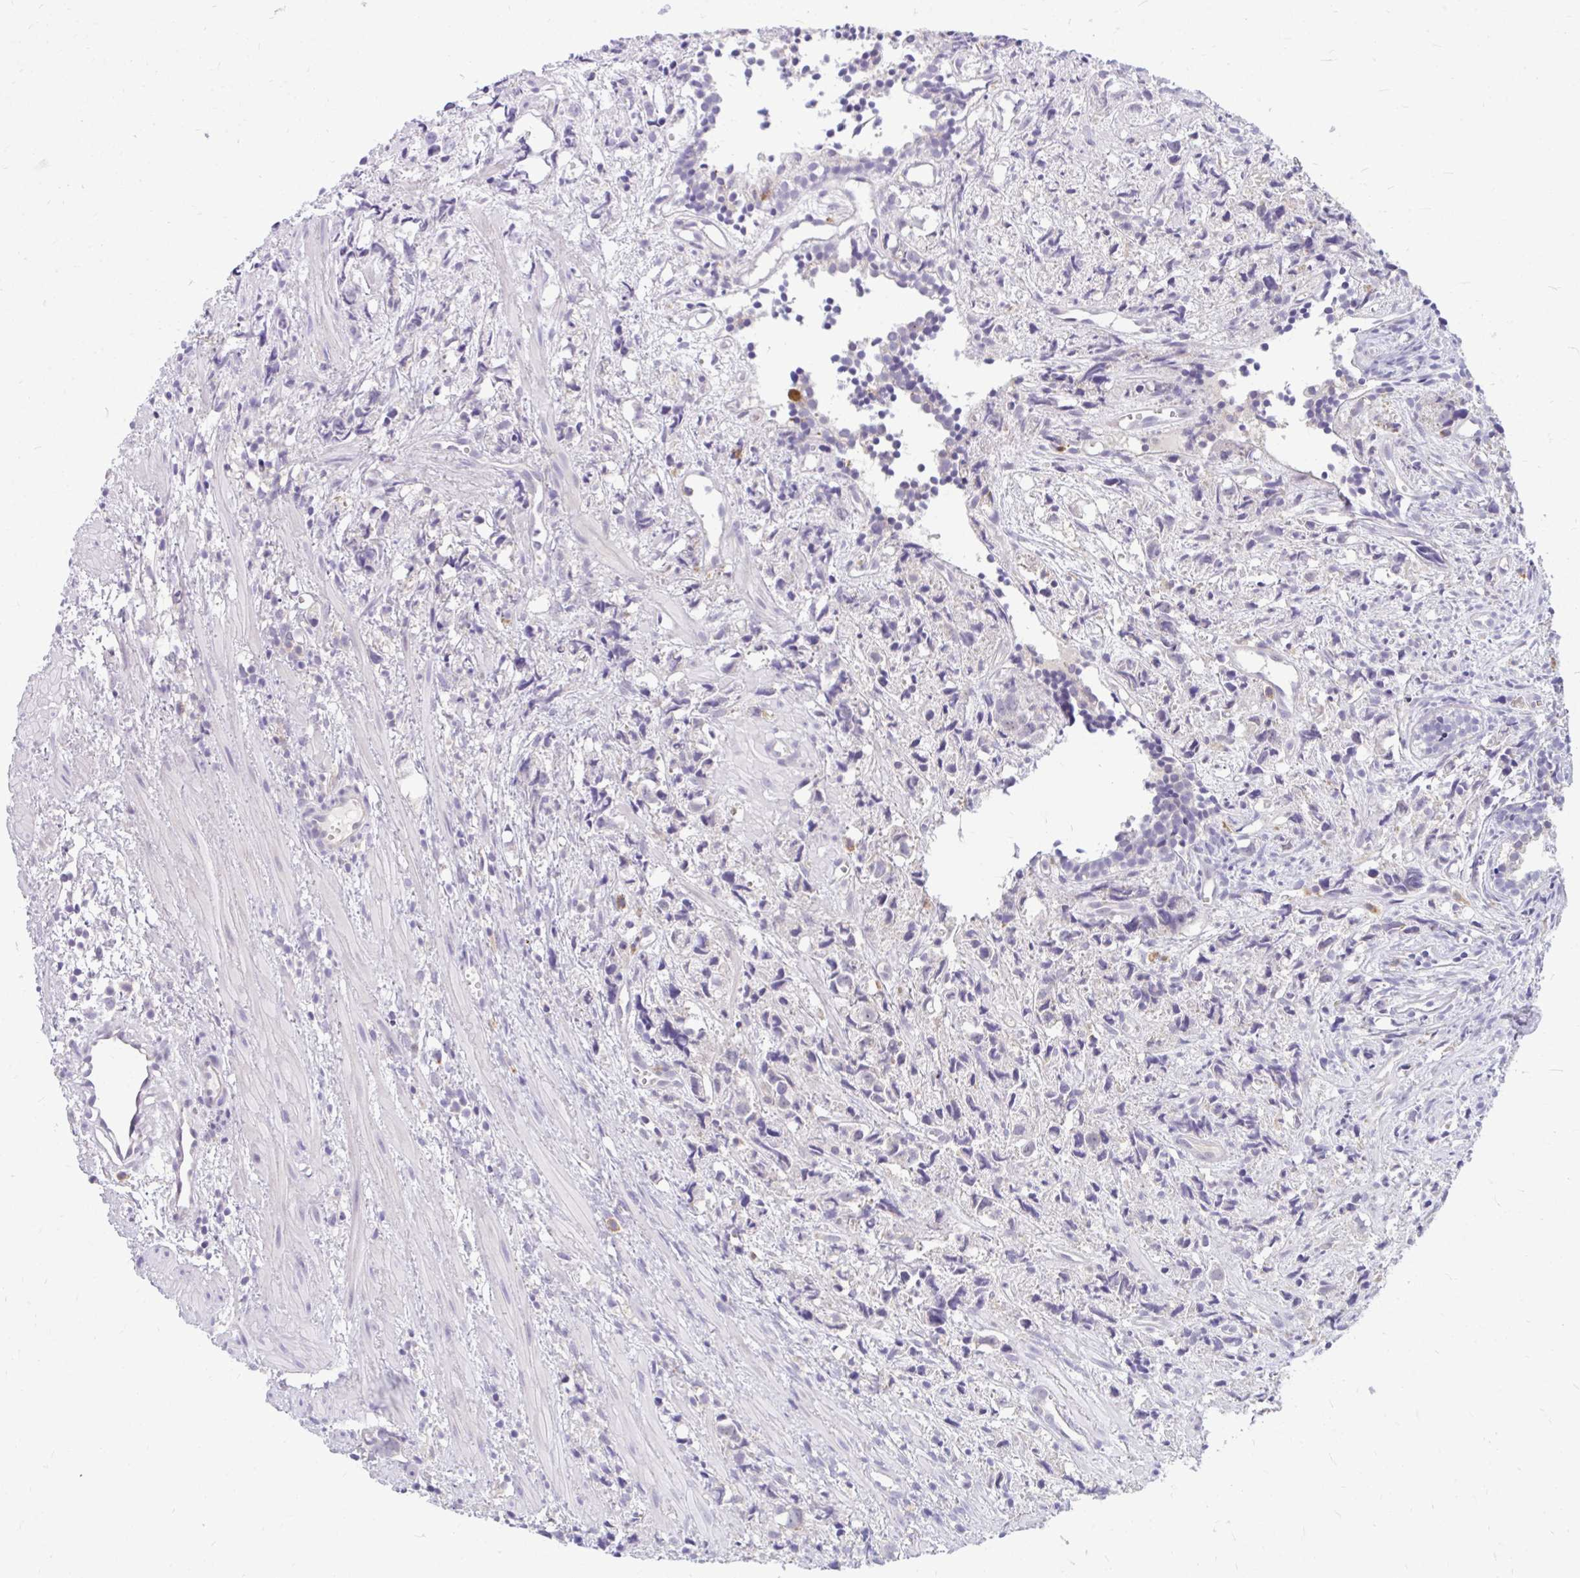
{"staining": {"intensity": "moderate", "quantity": "<25%", "location": "cytoplasmic/membranous"}, "tissue": "prostate cancer", "cell_type": "Tumor cells", "image_type": "cancer", "snomed": [{"axis": "morphology", "description": "Adenocarcinoma, High grade"}, {"axis": "topography", "description": "Prostate"}], "caption": "Prostate cancer (high-grade adenocarcinoma) stained for a protein shows moderate cytoplasmic/membranous positivity in tumor cells.", "gene": "ZSCAN25", "patient": {"sex": "male", "age": 58}}